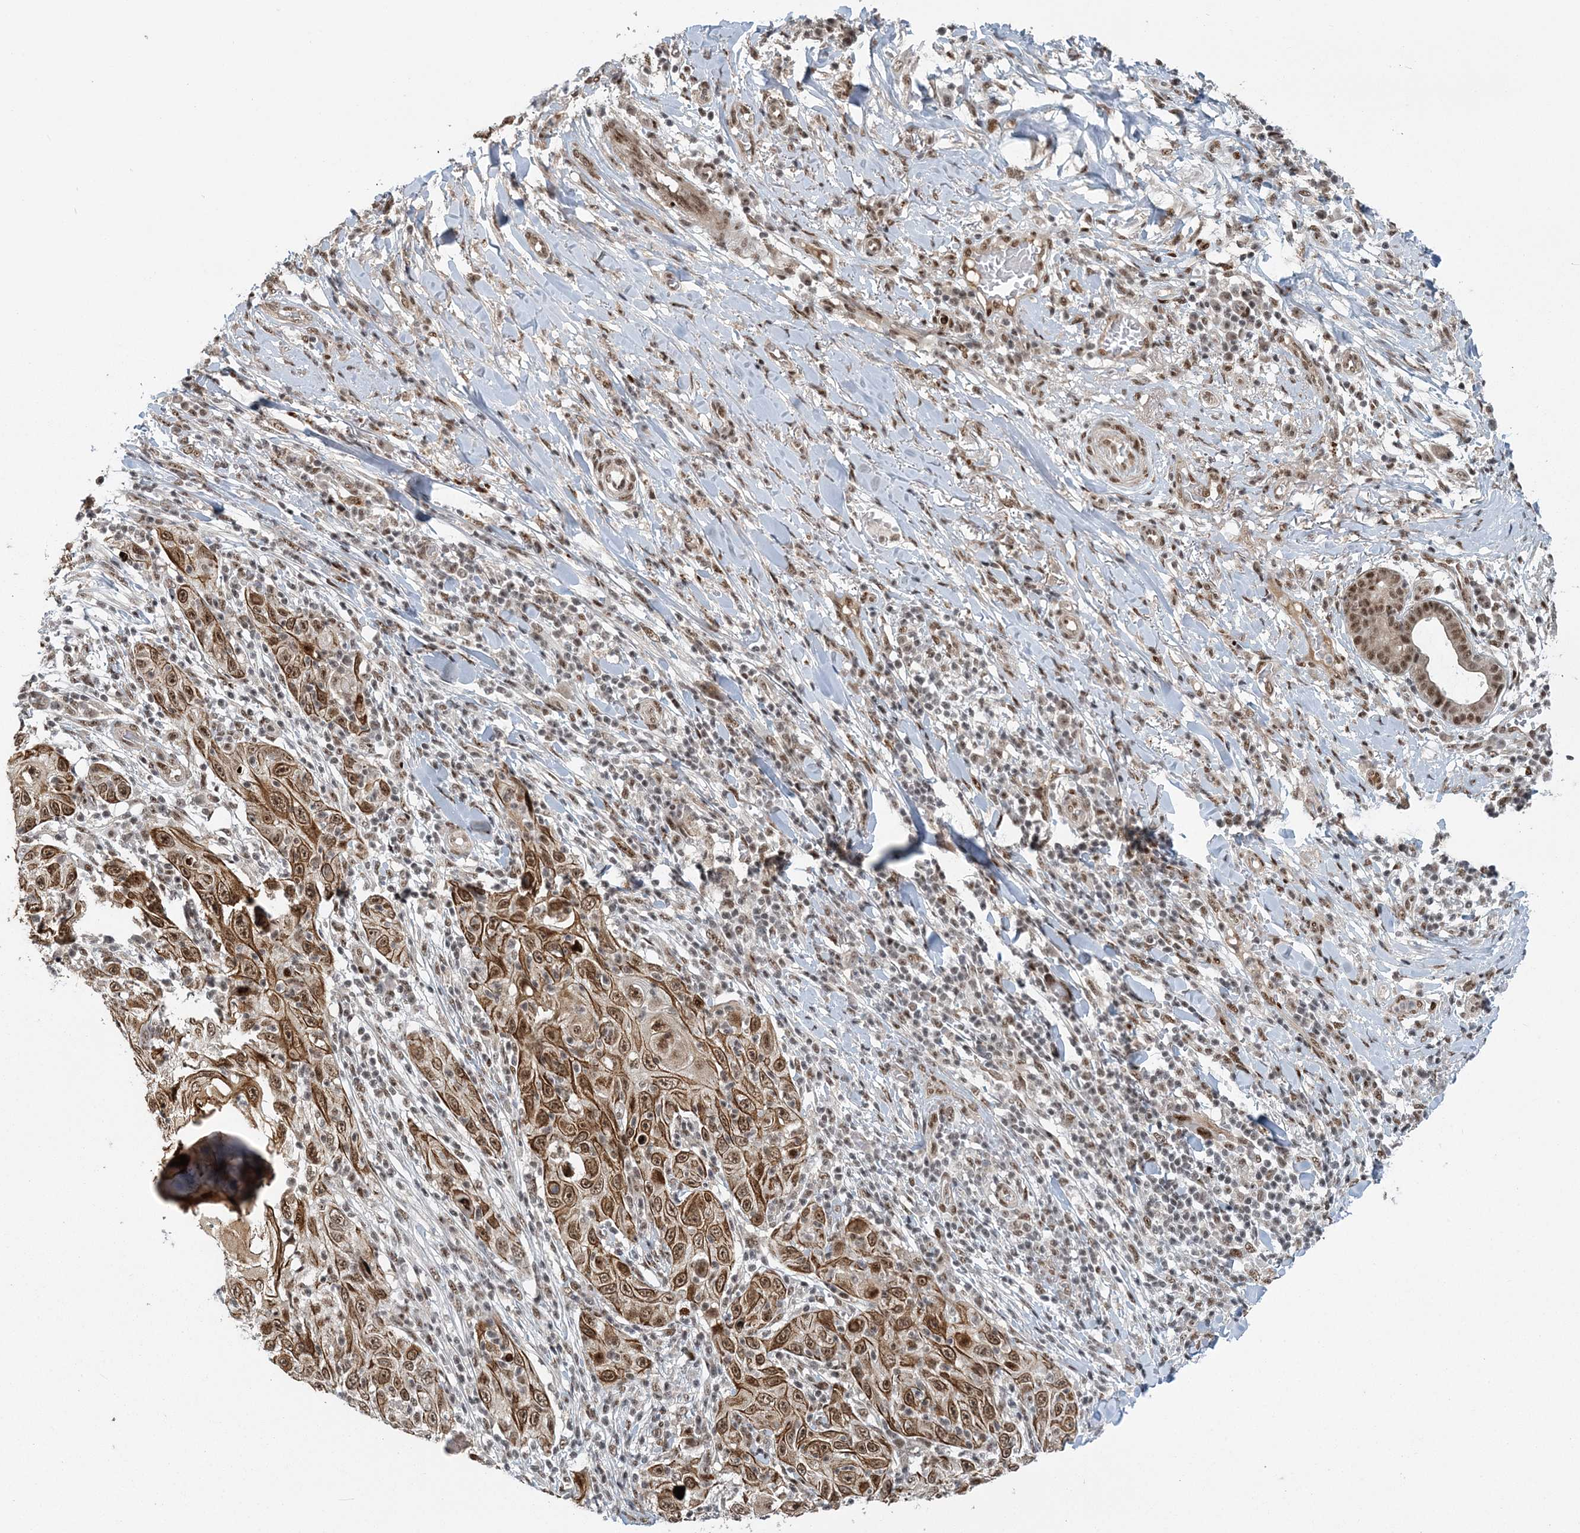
{"staining": {"intensity": "moderate", "quantity": ">75%", "location": "cytoplasmic/membranous,nuclear"}, "tissue": "skin cancer", "cell_type": "Tumor cells", "image_type": "cancer", "snomed": [{"axis": "morphology", "description": "Squamous cell carcinoma, NOS"}, {"axis": "topography", "description": "Skin"}], "caption": "Protein staining by IHC exhibits moderate cytoplasmic/membranous and nuclear expression in approximately >75% of tumor cells in skin squamous cell carcinoma.", "gene": "CWC22", "patient": {"sex": "female", "age": 88}}